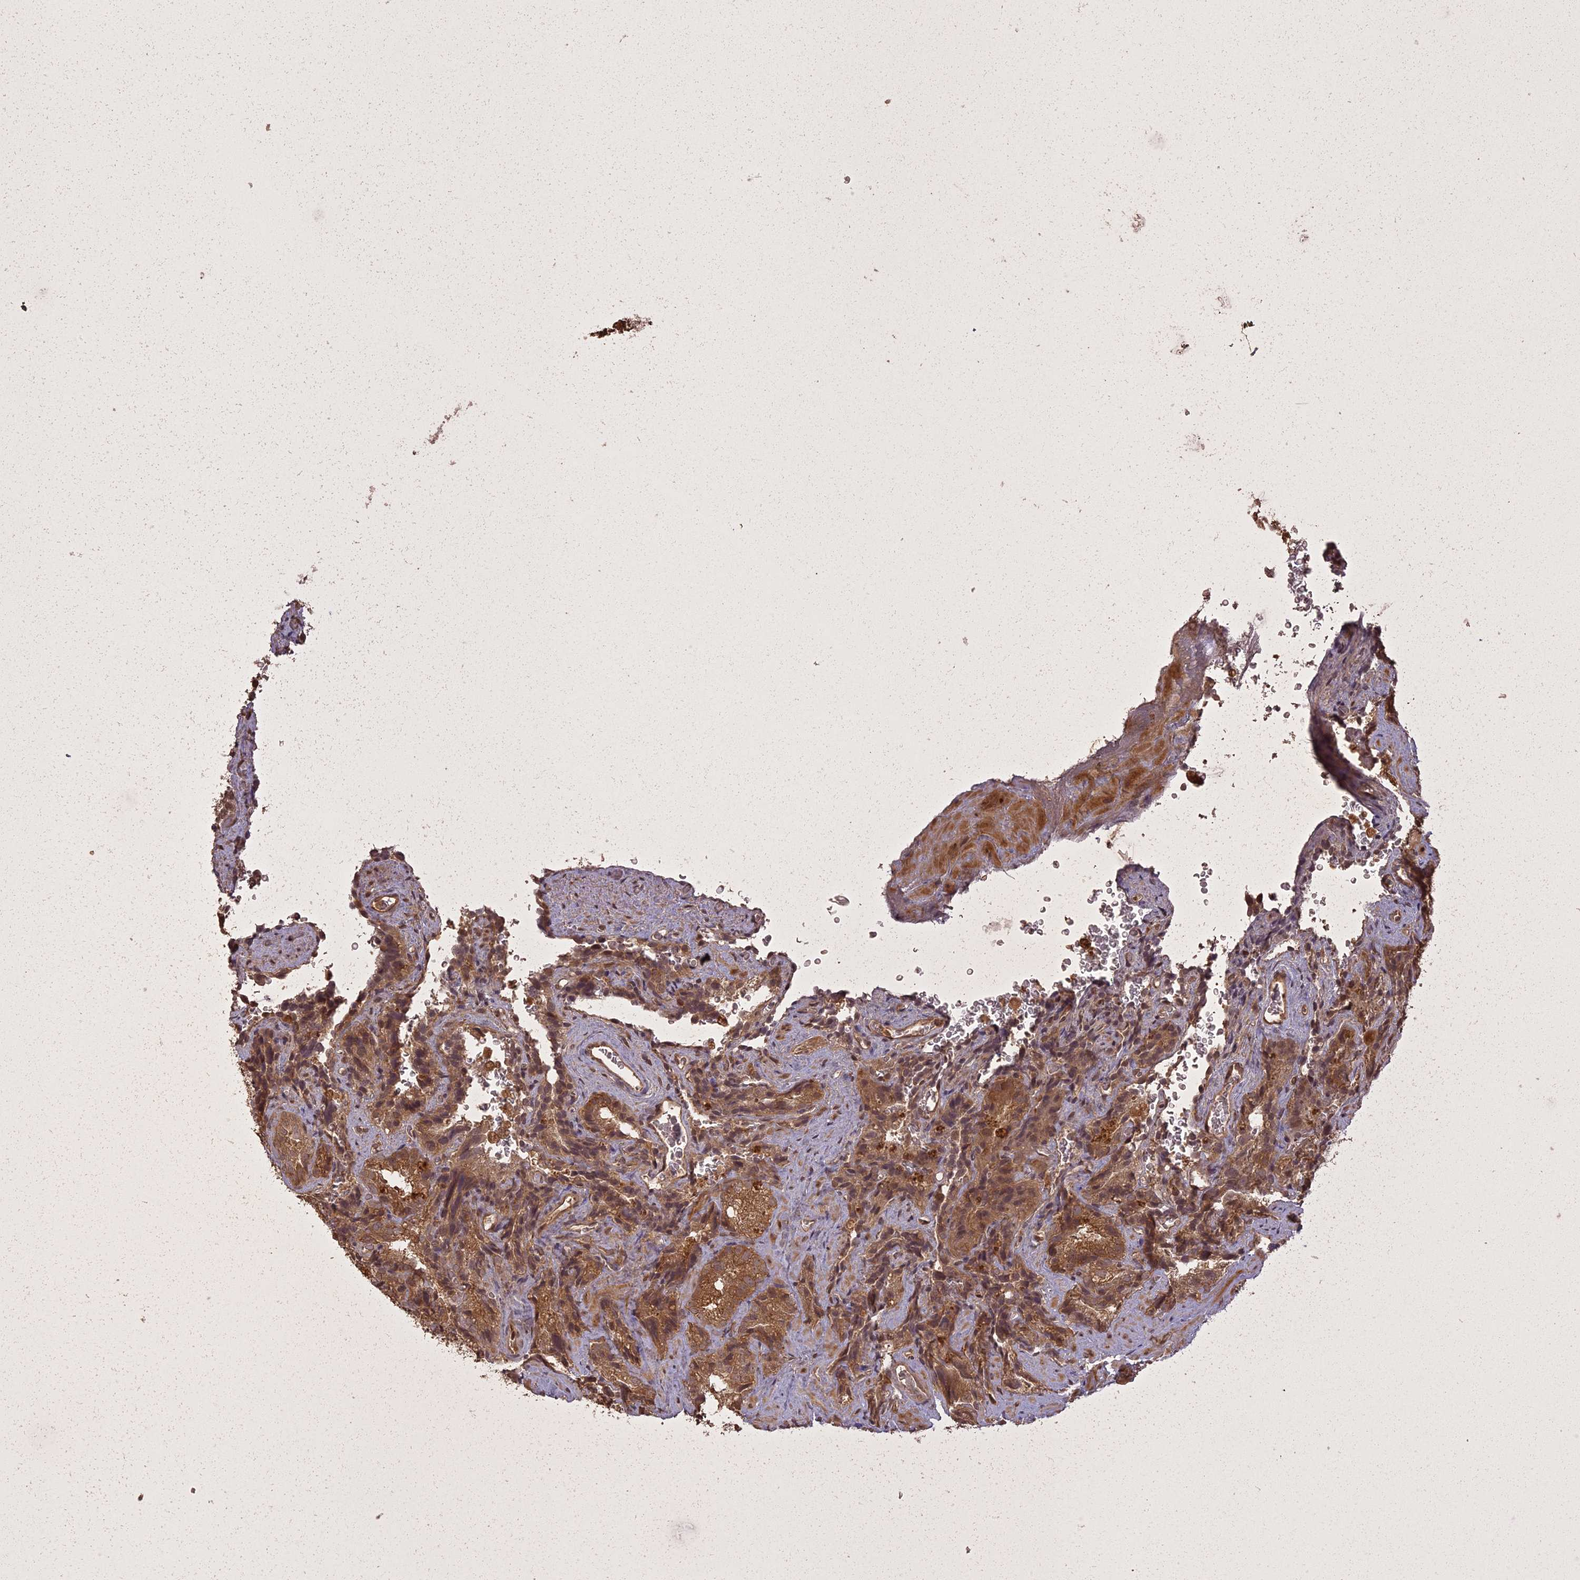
{"staining": {"intensity": "moderate", "quantity": ">75%", "location": "cytoplasmic/membranous"}, "tissue": "seminal vesicle", "cell_type": "Glandular cells", "image_type": "normal", "snomed": [{"axis": "morphology", "description": "Normal tissue, NOS"}, {"axis": "topography", "description": "Seminal veicle"}], "caption": "Glandular cells exhibit medium levels of moderate cytoplasmic/membranous staining in approximately >75% of cells in unremarkable human seminal vesicle.", "gene": "LIN37", "patient": {"sex": "male", "age": 58}}